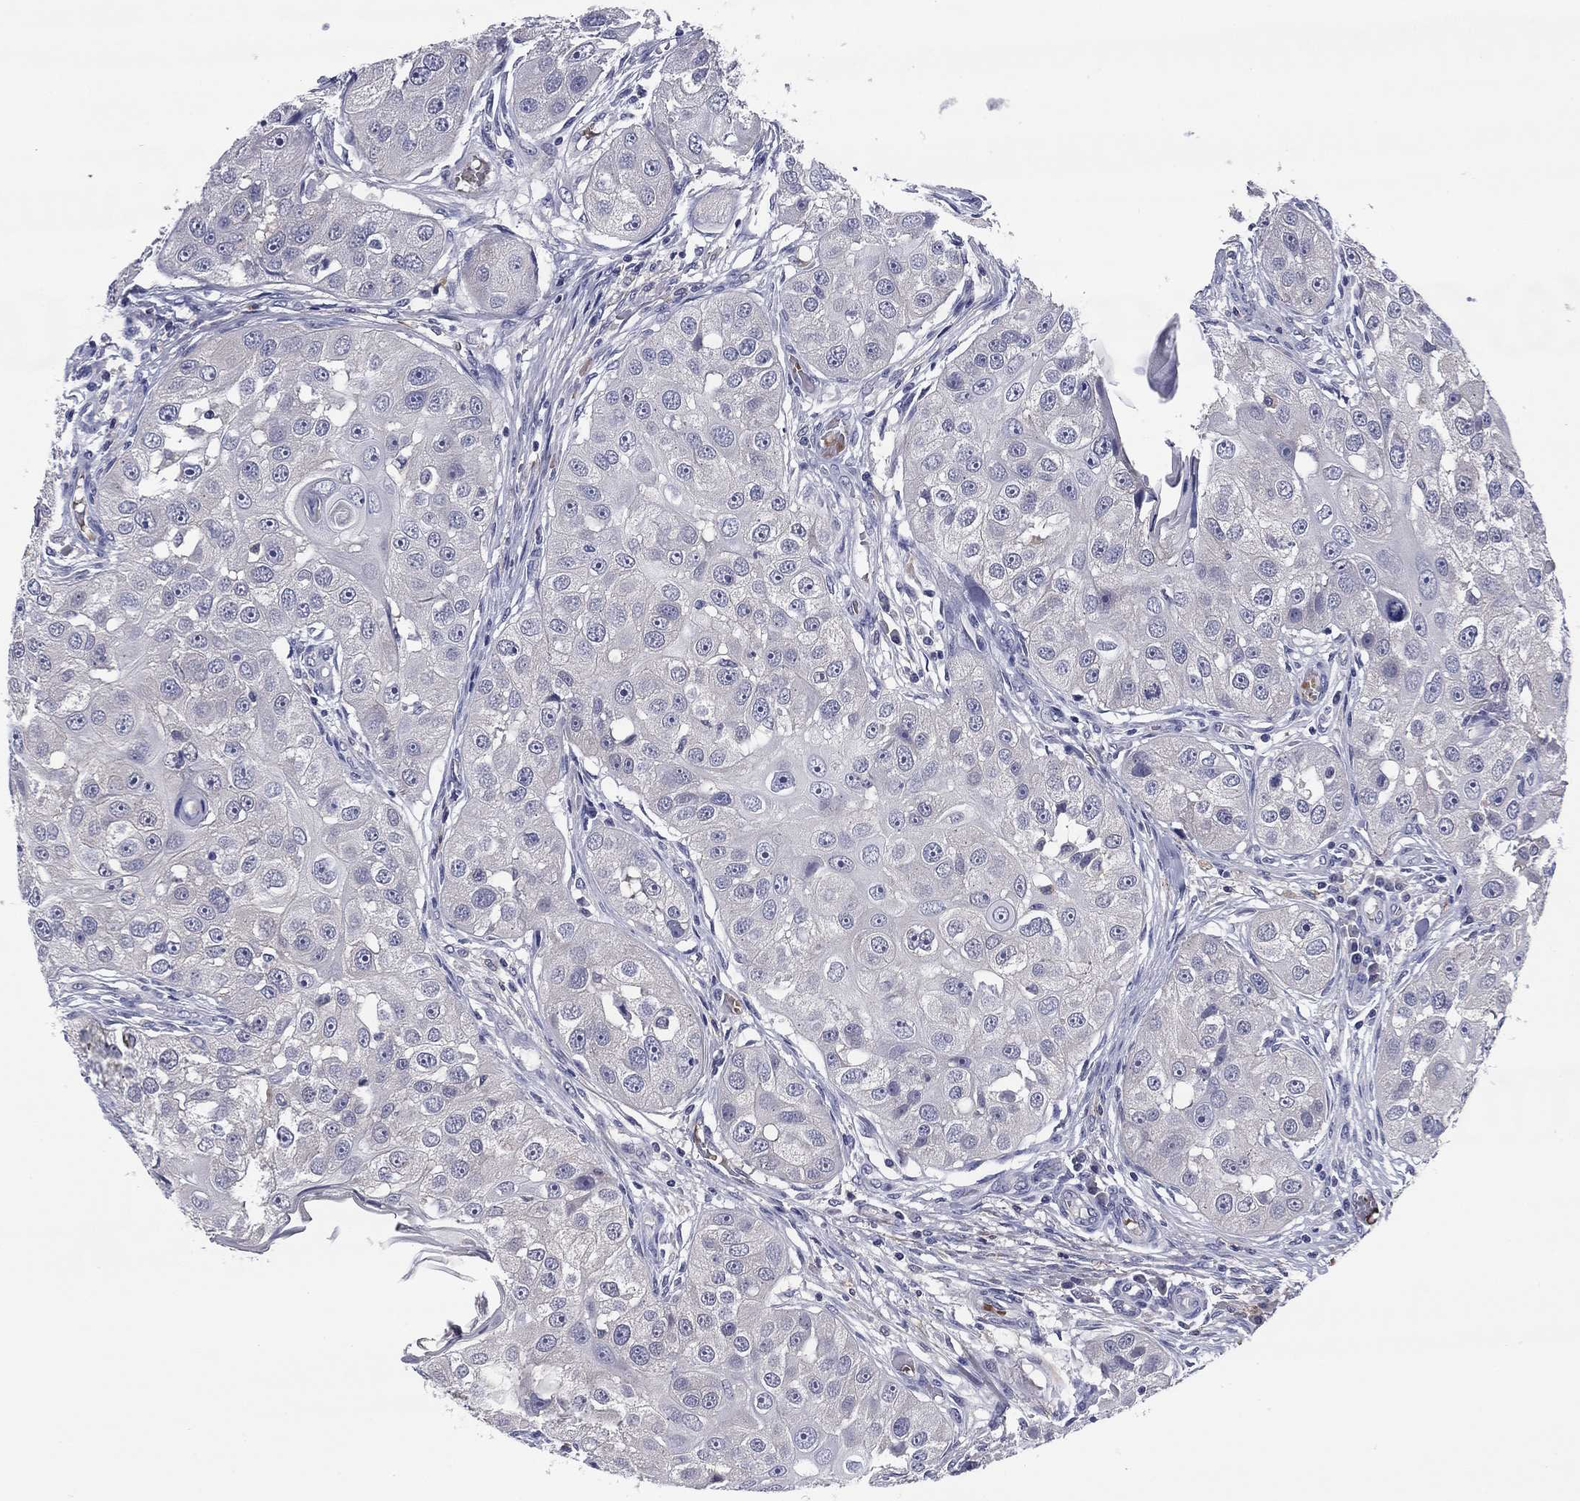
{"staining": {"intensity": "negative", "quantity": "none", "location": "none"}, "tissue": "head and neck cancer", "cell_type": "Tumor cells", "image_type": "cancer", "snomed": [{"axis": "morphology", "description": "Normal tissue, NOS"}, {"axis": "morphology", "description": "Squamous cell carcinoma, NOS"}, {"axis": "topography", "description": "Skeletal muscle"}, {"axis": "topography", "description": "Head-Neck"}], "caption": "Tumor cells are negative for protein expression in human head and neck cancer.", "gene": "REXO5", "patient": {"sex": "male", "age": 51}}